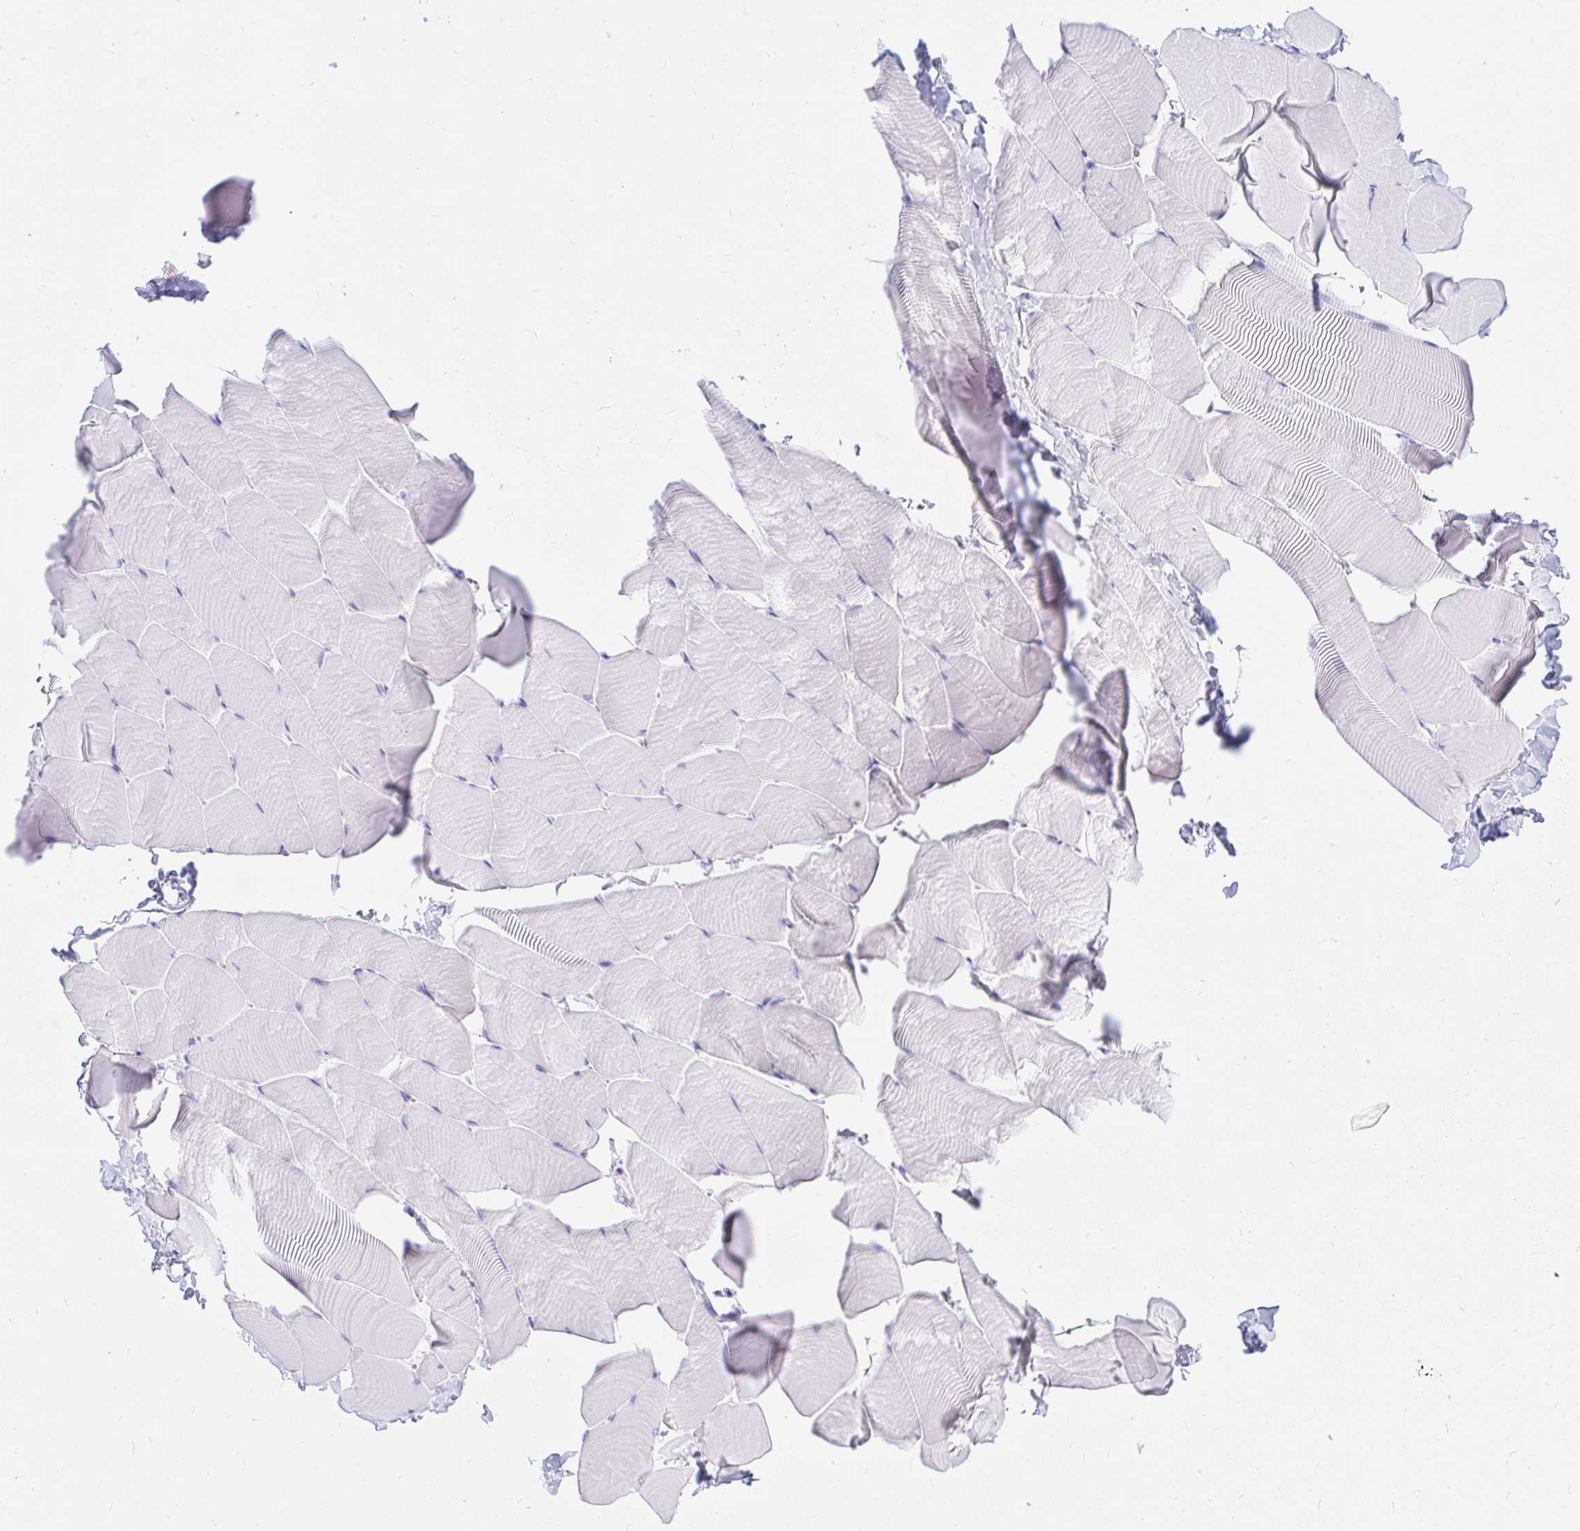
{"staining": {"intensity": "negative", "quantity": "none", "location": "none"}, "tissue": "skeletal muscle", "cell_type": "Myocytes", "image_type": "normal", "snomed": [{"axis": "morphology", "description": "Normal tissue, NOS"}, {"axis": "topography", "description": "Skeletal muscle"}], "caption": "Immunohistochemistry (IHC) micrograph of normal skeletal muscle: skeletal muscle stained with DAB (3,3'-diaminobenzidine) shows no significant protein staining in myocytes.", "gene": "OR6T1", "patient": {"sex": "male", "age": 25}}